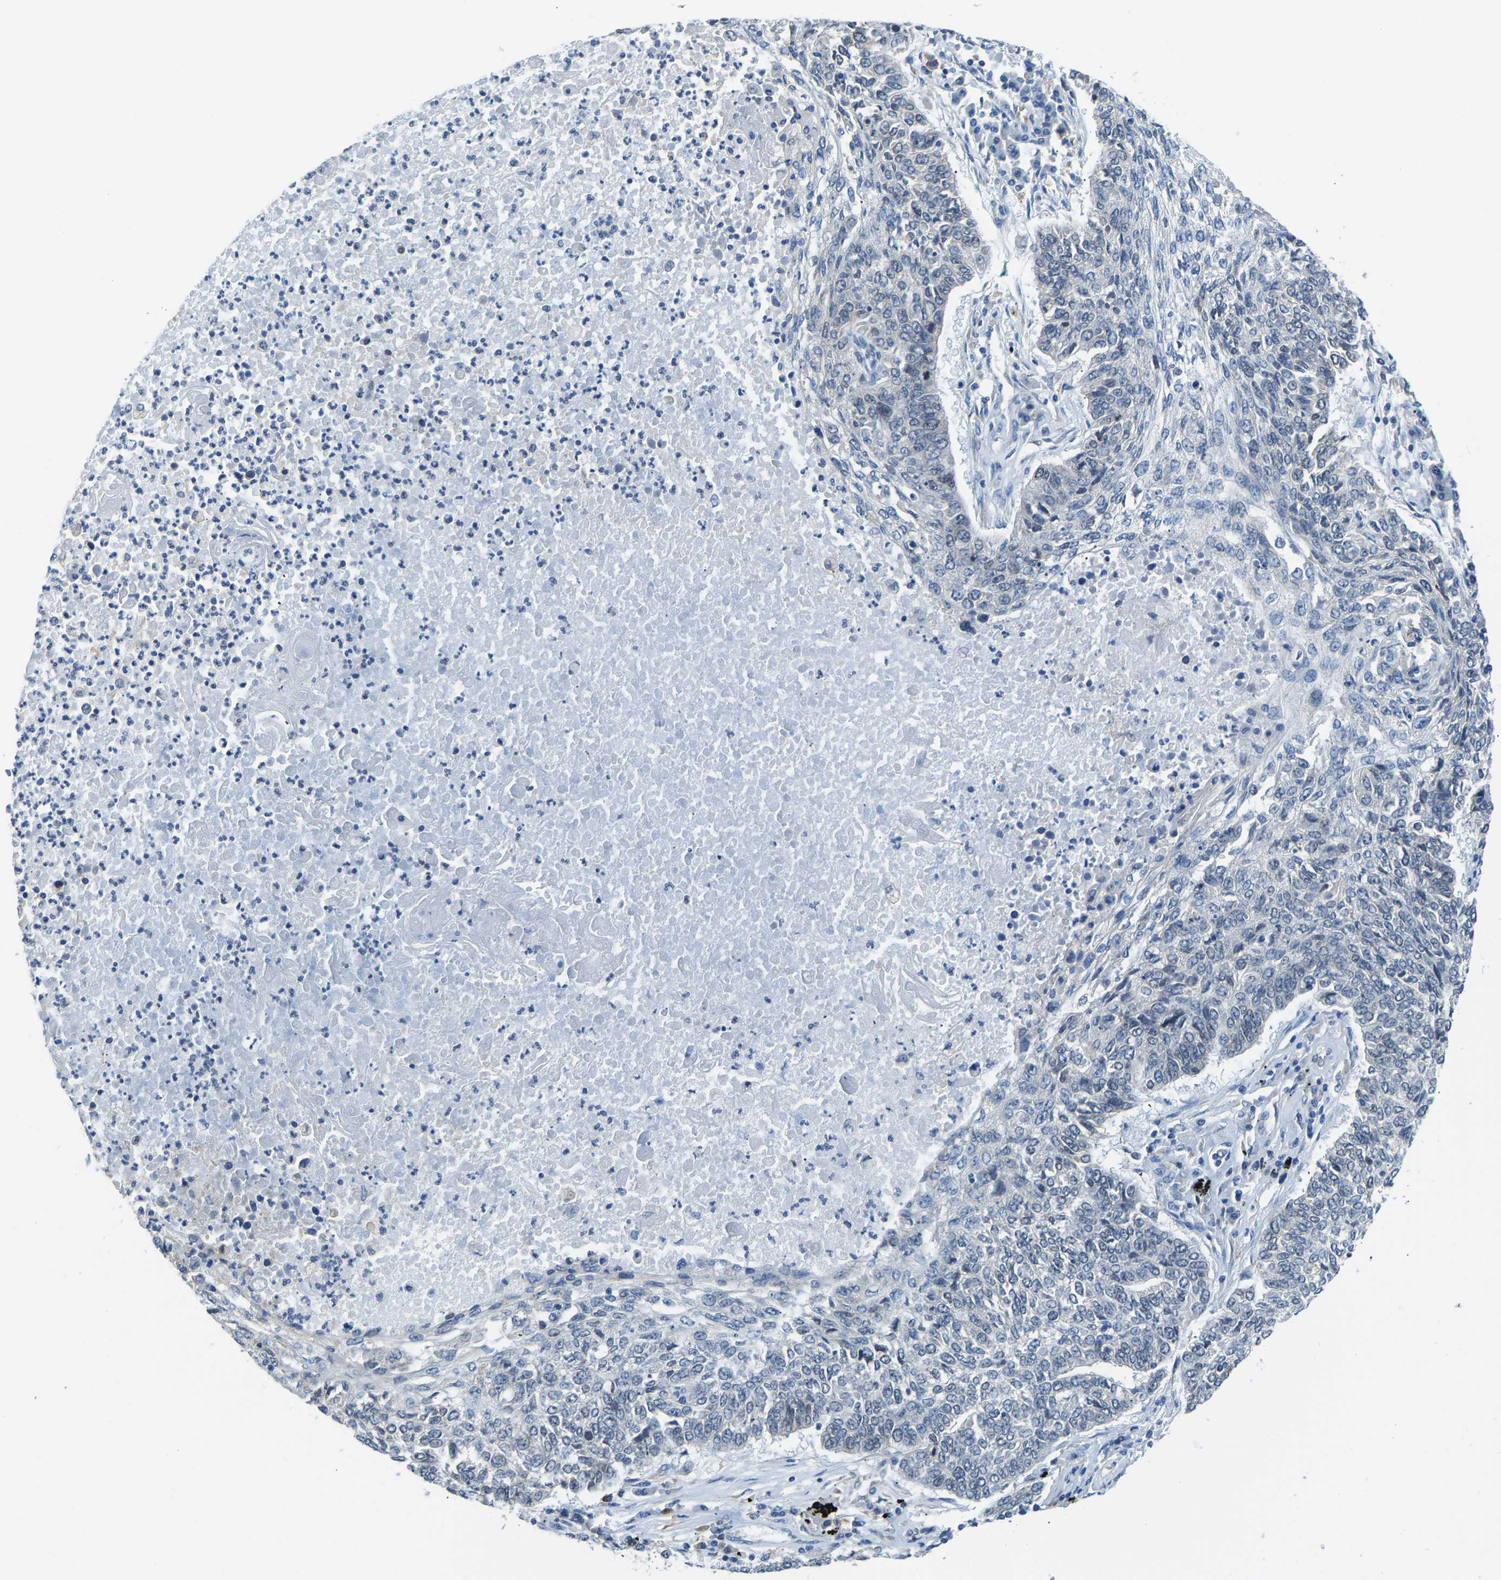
{"staining": {"intensity": "negative", "quantity": "none", "location": "none"}, "tissue": "lung cancer", "cell_type": "Tumor cells", "image_type": "cancer", "snomed": [{"axis": "morphology", "description": "Normal tissue, NOS"}, {"axis": "morphology", "description": "Squamous cell carcinoma, NOS"}, {"axis": "topography", "description": "Cartilage tissue"}, {"axis": "topography", "description": "Bronchus"}, {"axis": "topography", "description": "Lung"}], "caption": "A high-resolution photomicrograph shows immunohistochemistry staining of lung cancer, which displays no significant positivity in tumor cells.", "gene": "VRK1", "patient": {"sex": "female", "age": 49}}